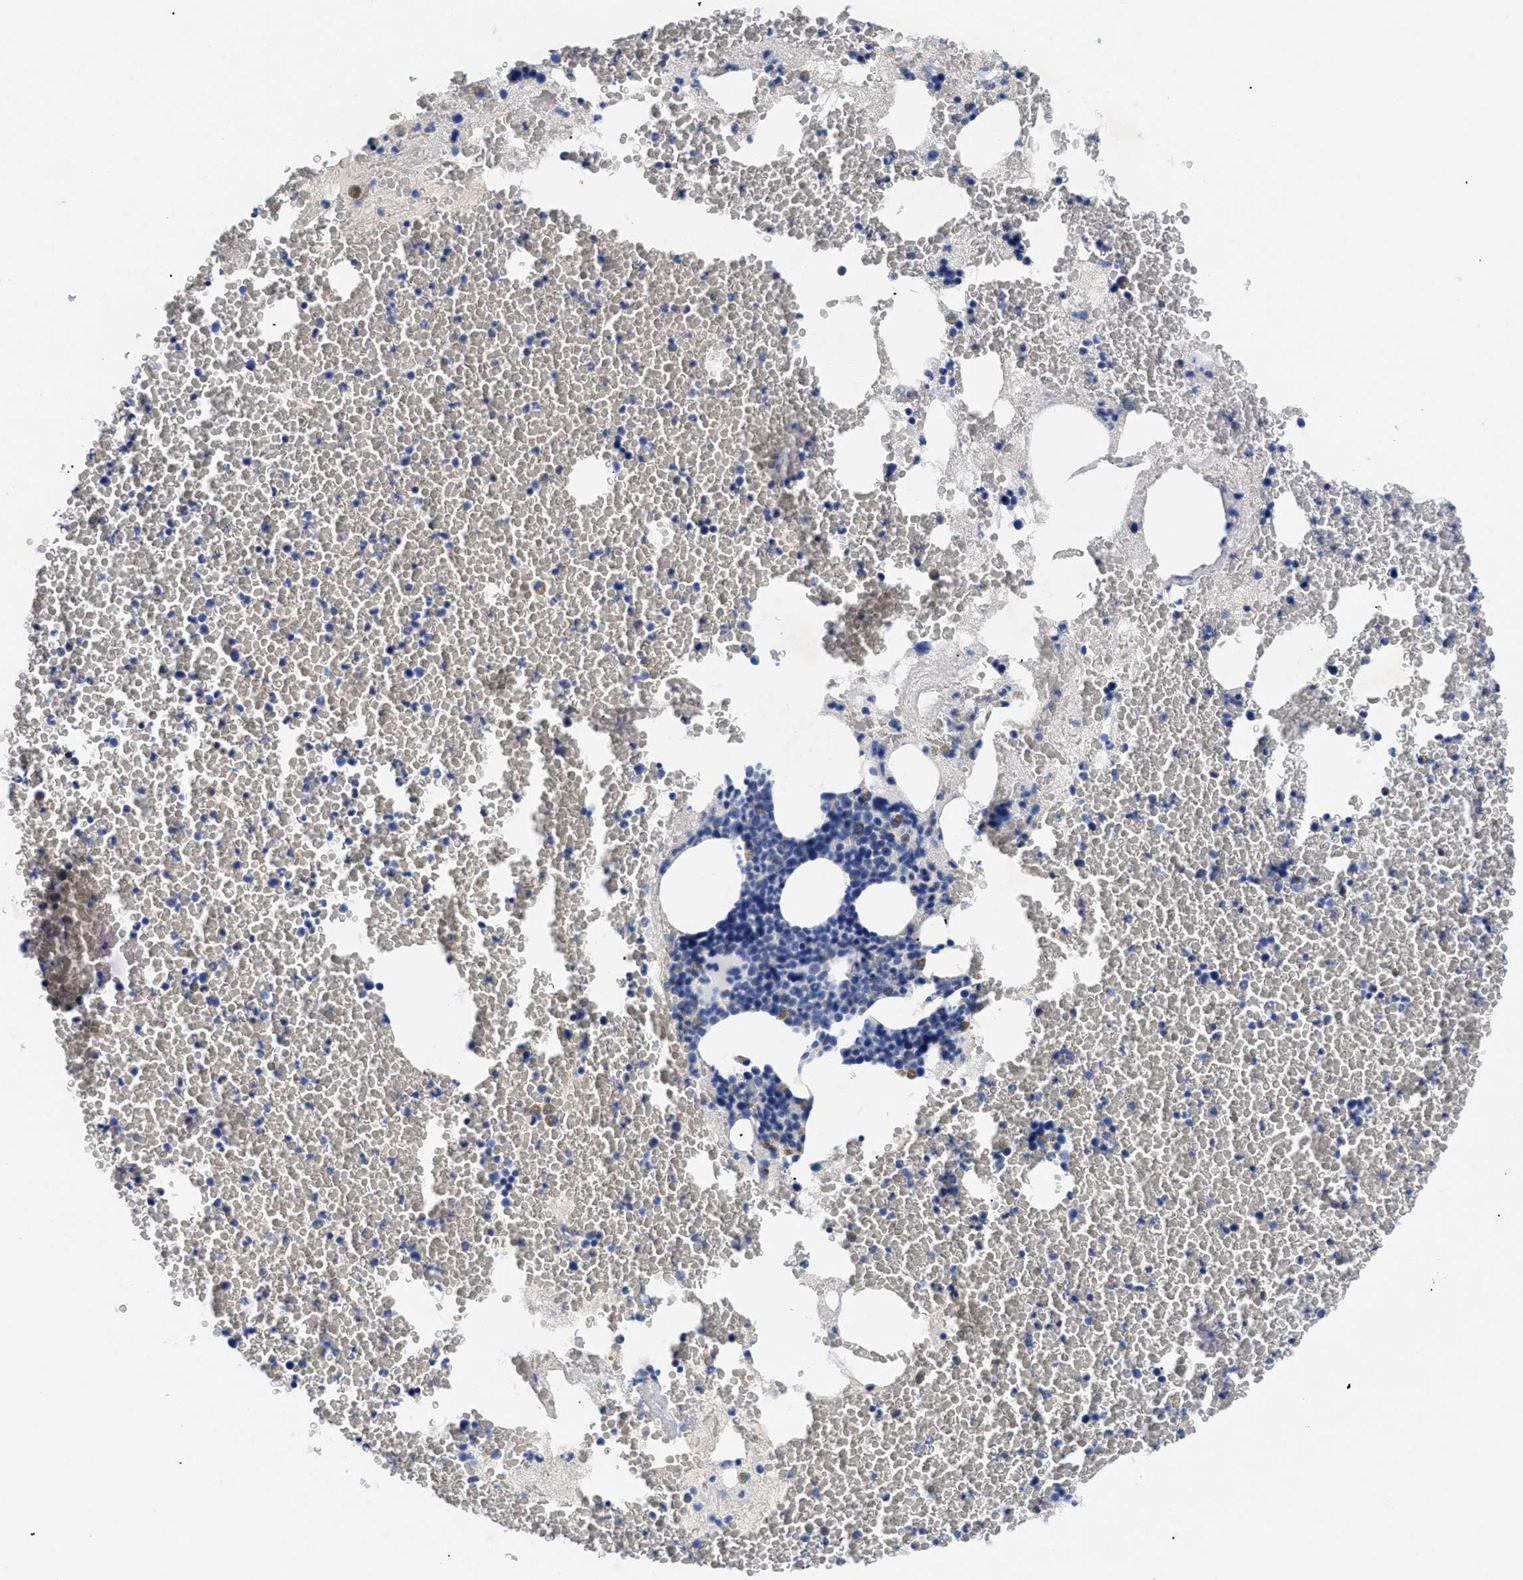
{"staining": {"intensity": "negative", "quantity": "none", "location": "none"}, "tissue": "bone marrow", "cell_type": "Hematopoietic cells", "image_type": "normal", "snomed": [{"axis": "morphology", "description": "Normal tissue, NOS"}, {"axis": "morphology", "description": "Inflammation, NOS"}, {"axis": "topography", "description": "Bone marrow"}], "caption": "An immunohistochemistry (IHC) micrograph of unremarkable bone marrow is shown. There is no staining in hematopoietic cells of bone marrow.", "gene": "TMEM68", "patient": {"sex": "male", "age": 63}}